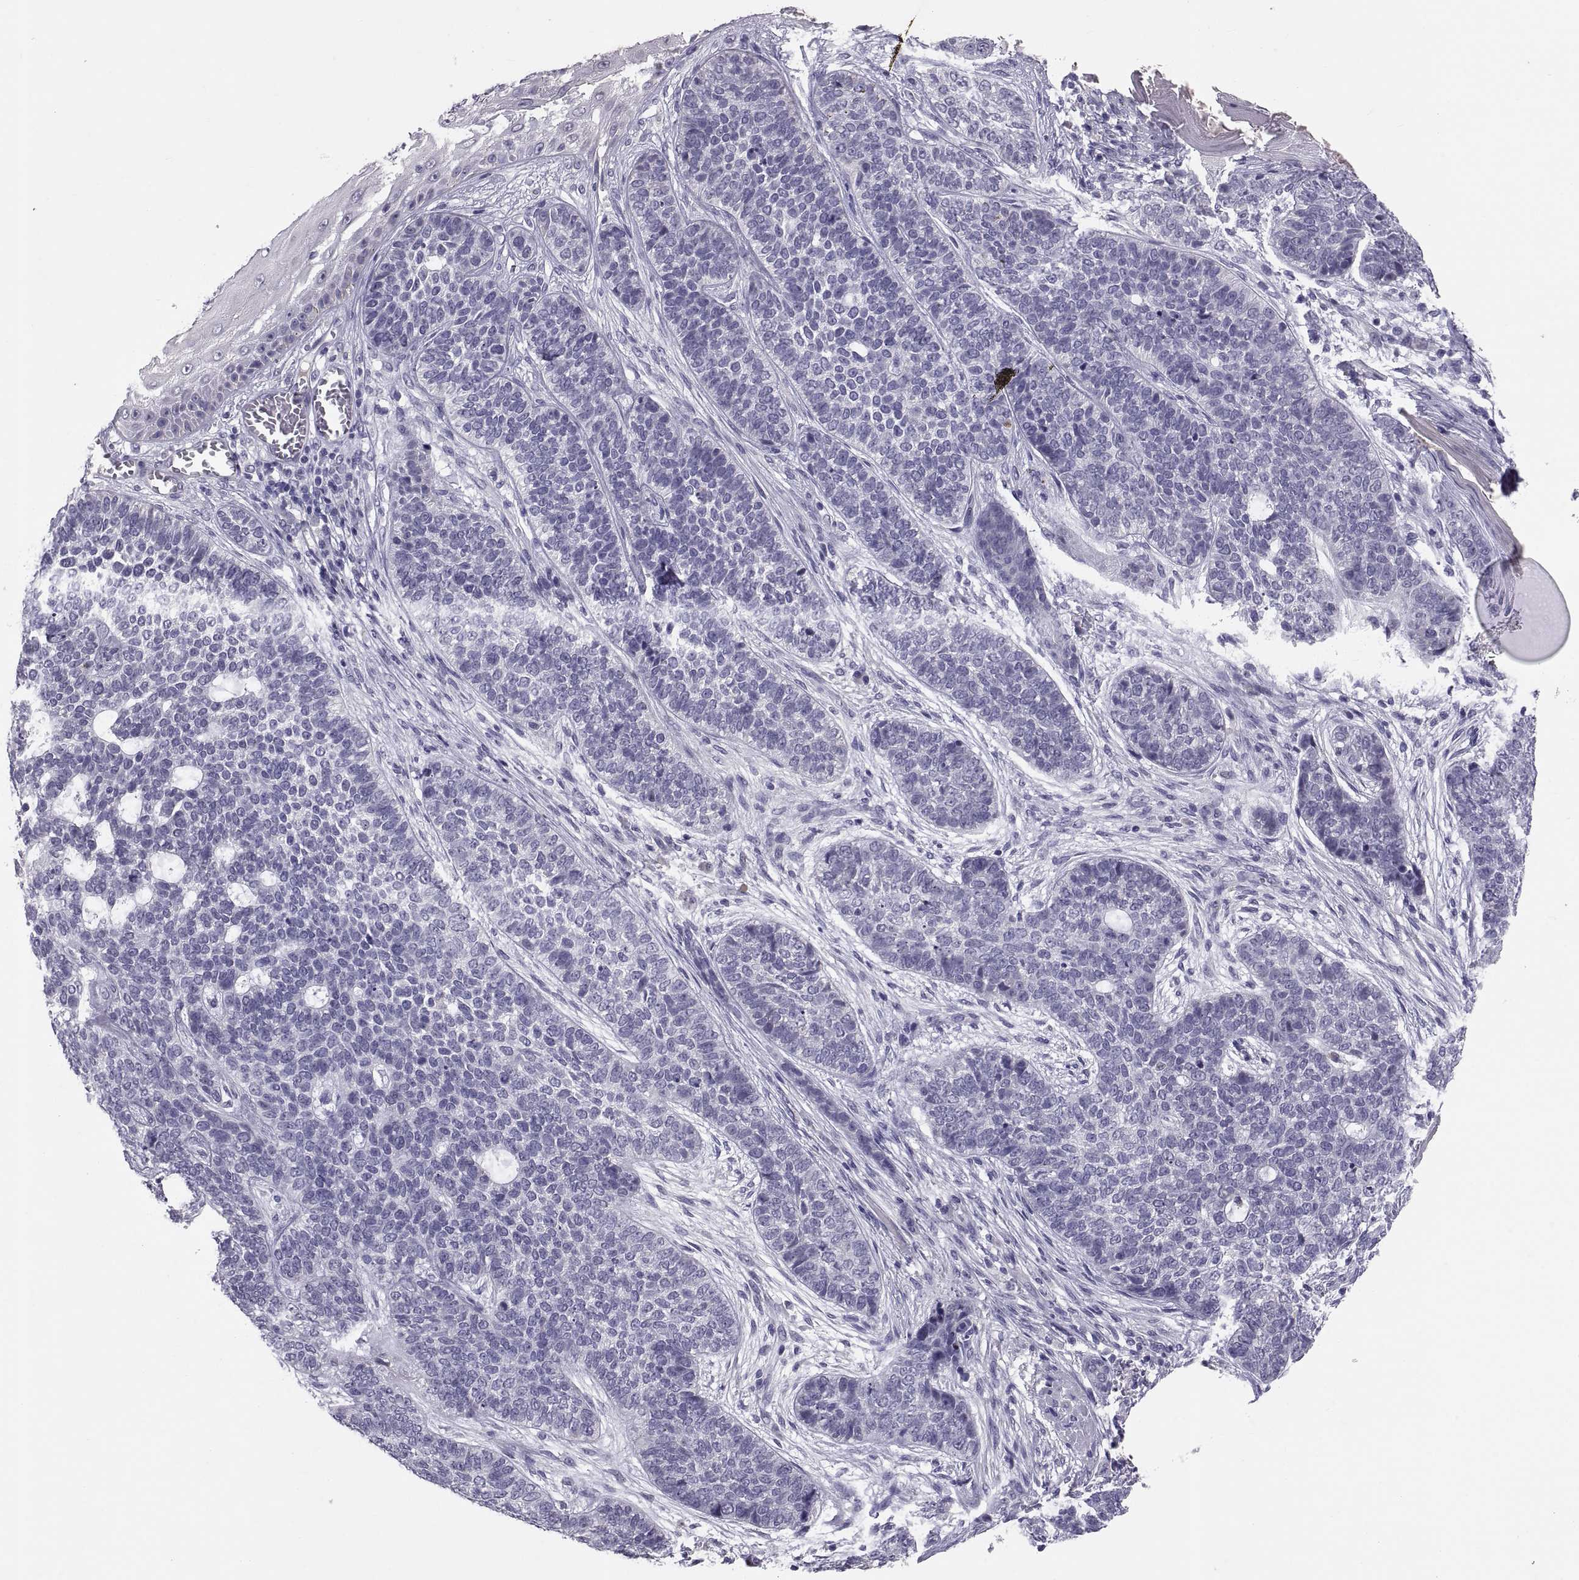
{"staining": {"intensity": "negative", "quantity": "none", "location": "none"}, "tissue": "skin cancer", "cell_type": "Tumor cells", "image_type": "cancer", "snomed": [{"axis": "morphology", "description": "Basal cell carcinoma"}, {"axis": "topography", "description": "Skin"}], "caption": "Immunohistochemical staining of basal cell carcinoma (skin) displays no significant positivity in tumor cells.", "gene": "PTN", "patient": {"sex": "female", "age": 69}}